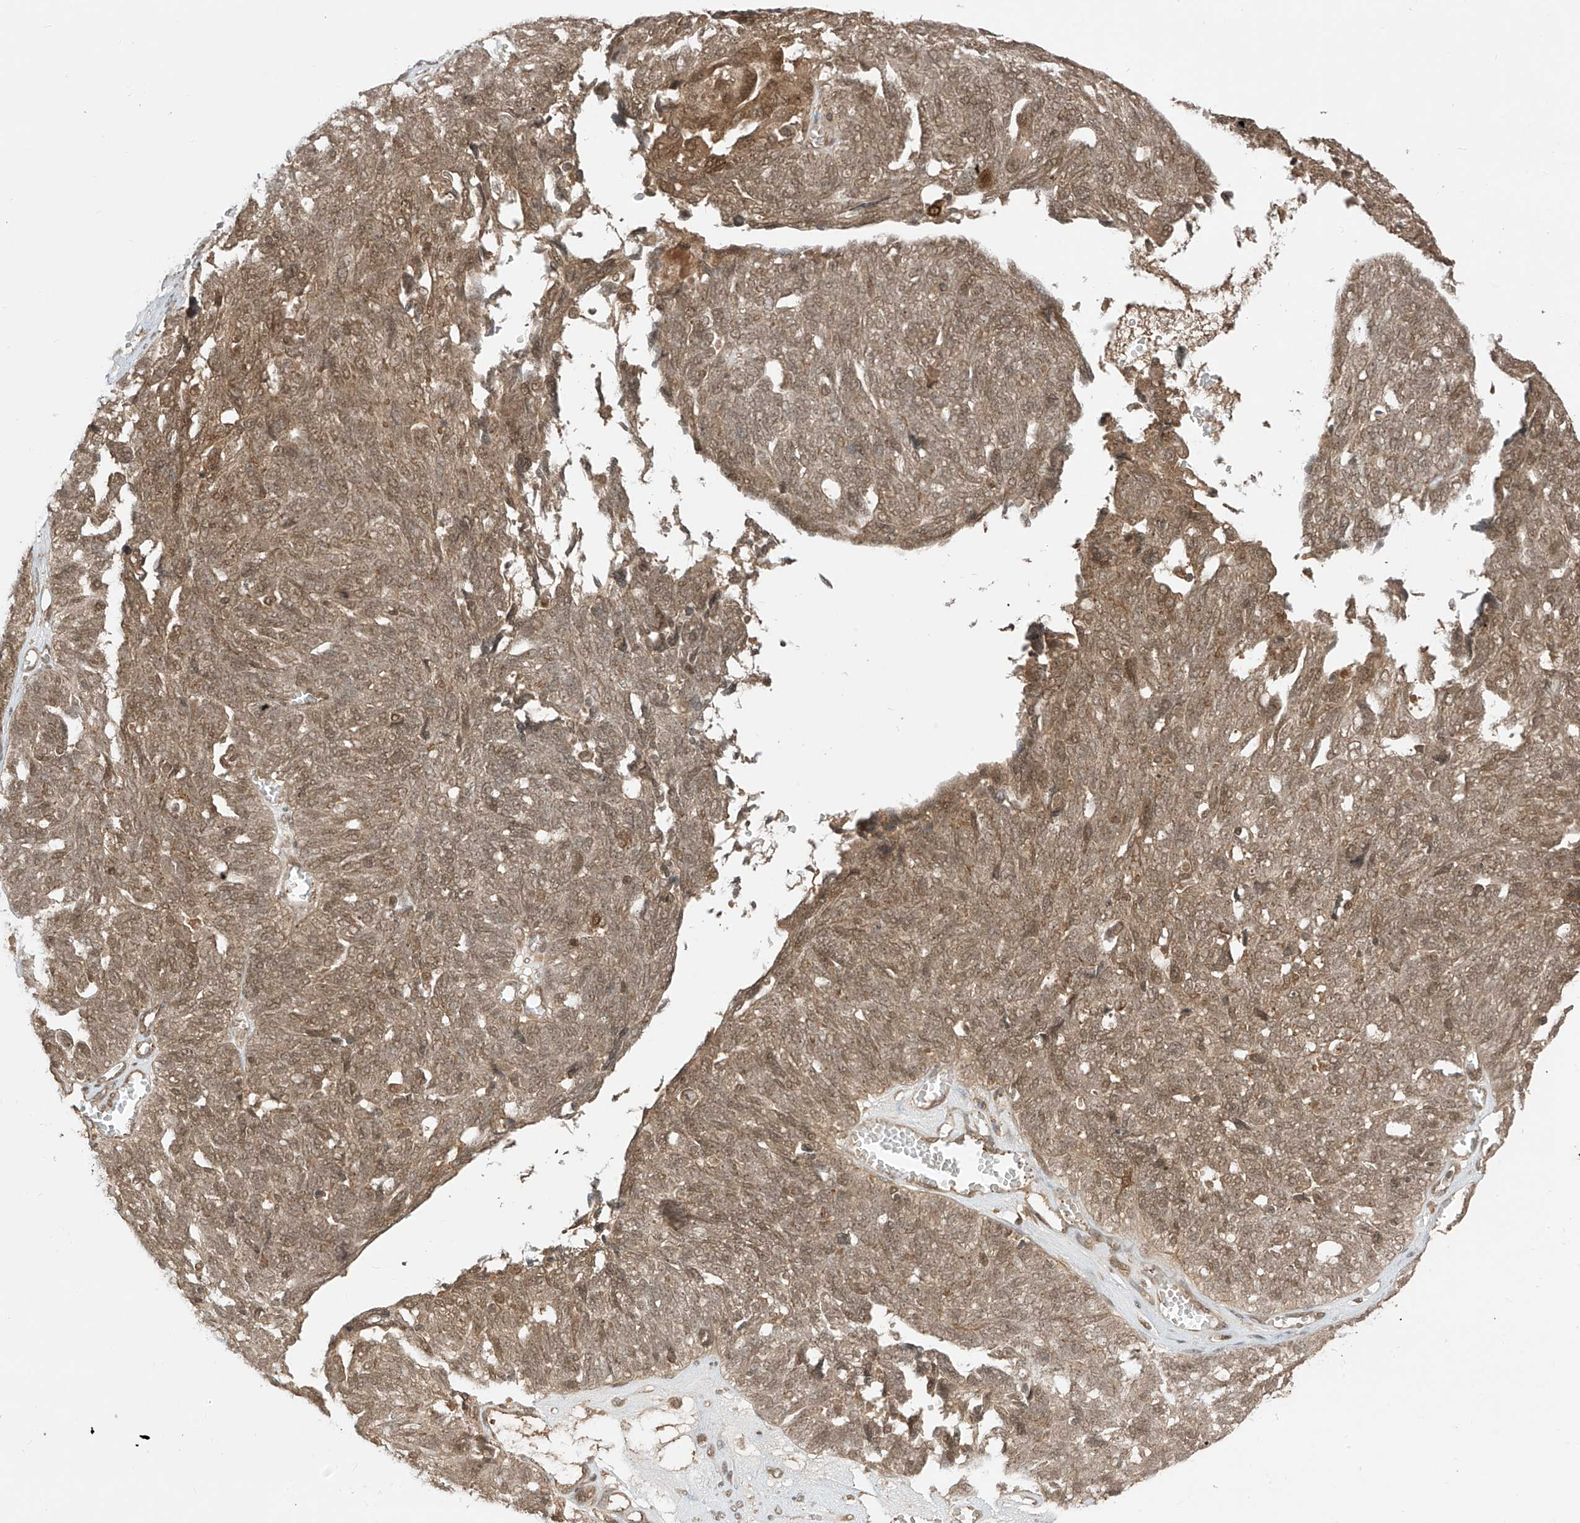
{"staining": {"intensity": "weak", "quantity": ">75%", "location": "cytoplasmic/membranous,nuclear"}, "tissue": "ovarian cancer", "cell_type": "Tumor cells", "image_type": "cancer", "snomed": [{"axis": "morphology", "description": "Cystadenocarcinoma, serous, NOS"}, {"axis": "topography", "description": "Ovary"}], "caption": "An IHC micrograph of tumor tissue is shown. Protein staining in brown labels weak cytoplasmic/membranous and nuclear positivity in ovarian serous cystadenocarcinoma within tumor cells. (DAB (3,3'-diaminobenzidine) IHC with brightfield microscopy, high magnification).", "gene": "LCOR", "patient": {"sex": "female", "age": 79}}